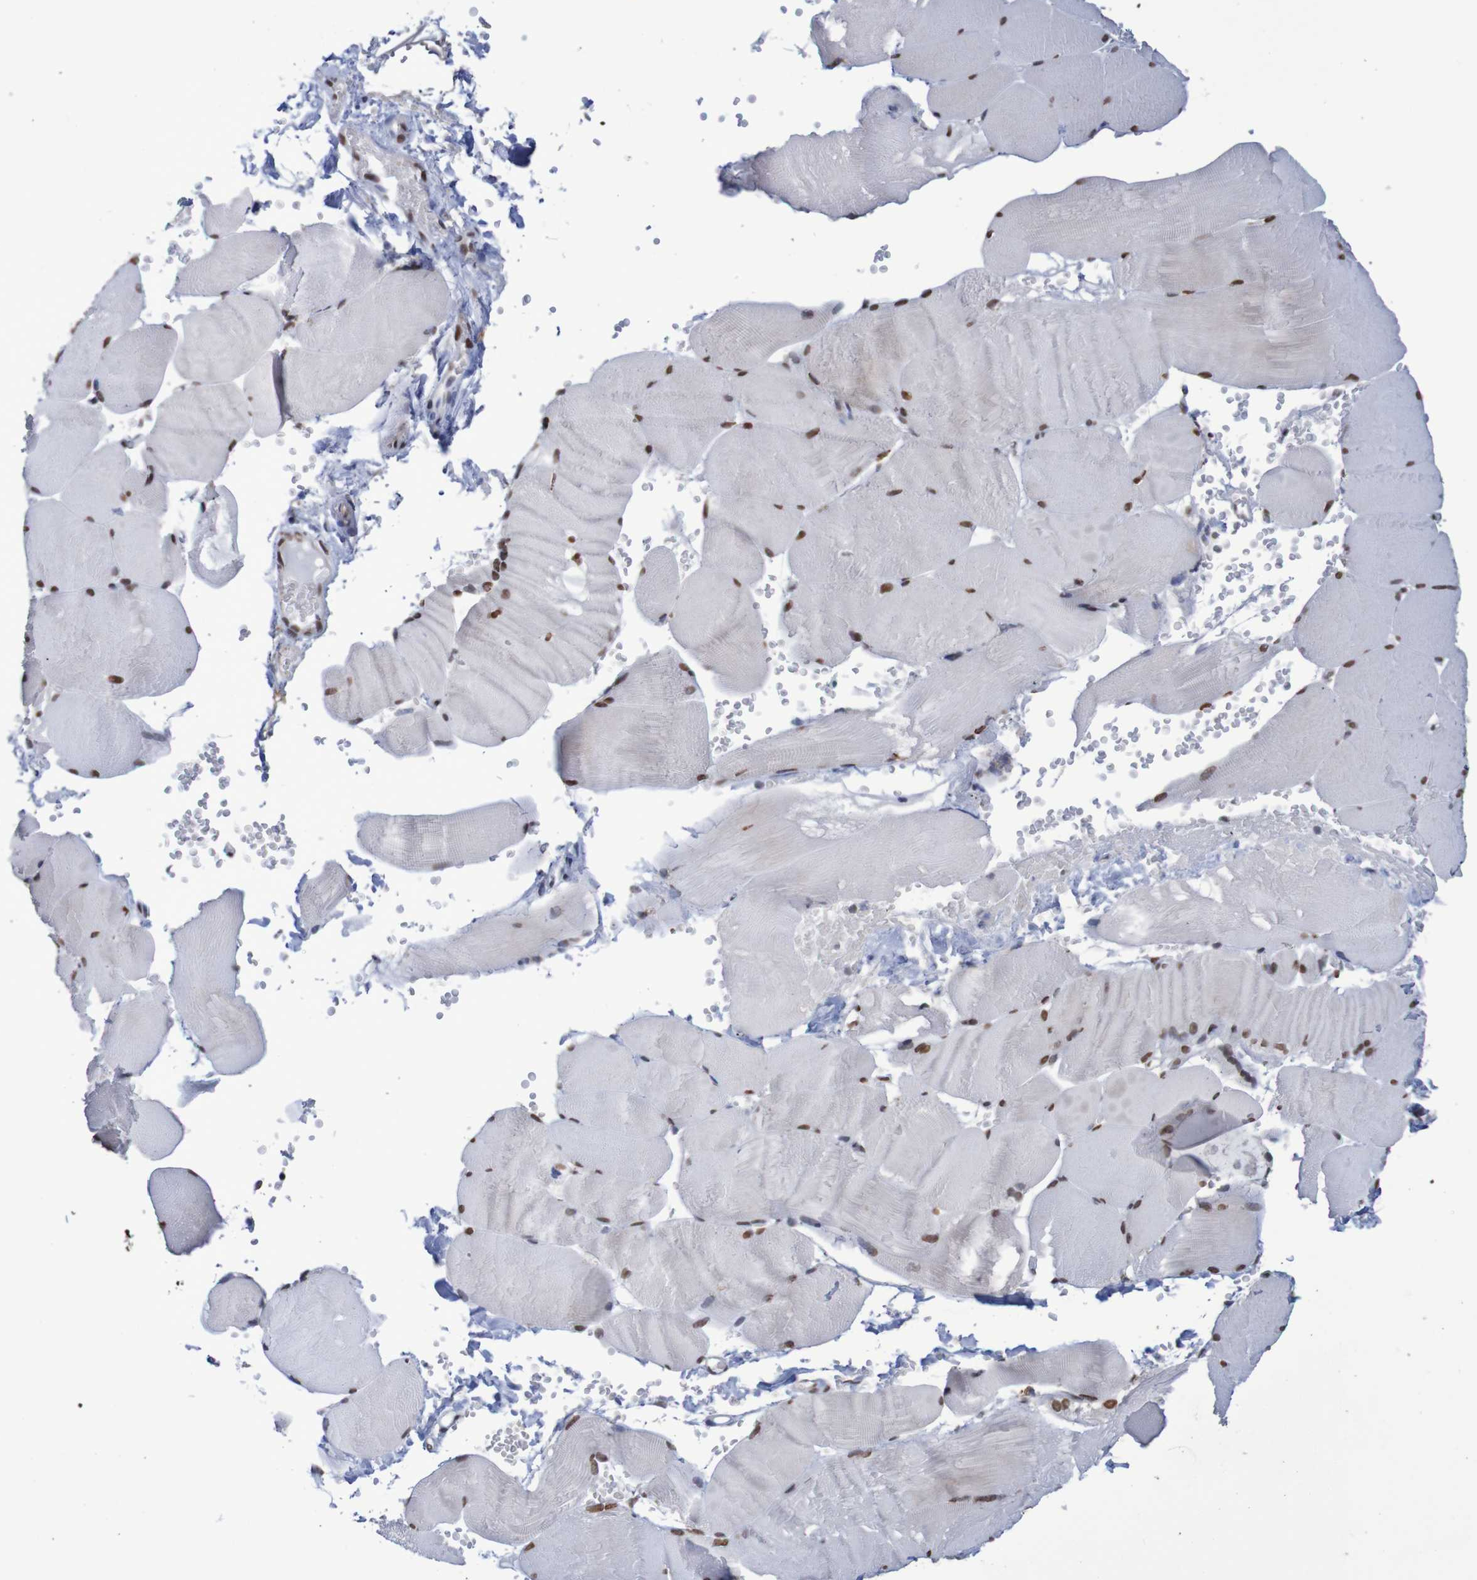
{"staining": {"intensity": "strong", "quantity": "25%-75%", "location": "nuclear"}, "tissue": "skeletal muscle", "cell_type": "Myocytes", "image_type": "normal", "snomed": [{"axis": "morphology", "description": "Normal tissue, NOS"}, {"axis": "topography", "description": "Skin"}, {"axis": "topography", "description": "Skeletal muscle"}], "caption": "Strong nuclear expression is seen in approximately 25%-75% of myocytes in benign skeletal muscle. (IHC, brightfield microscopy, high magnification).", "gene": "MRTFB", "patient": {"sex": "male", "age": 83}}